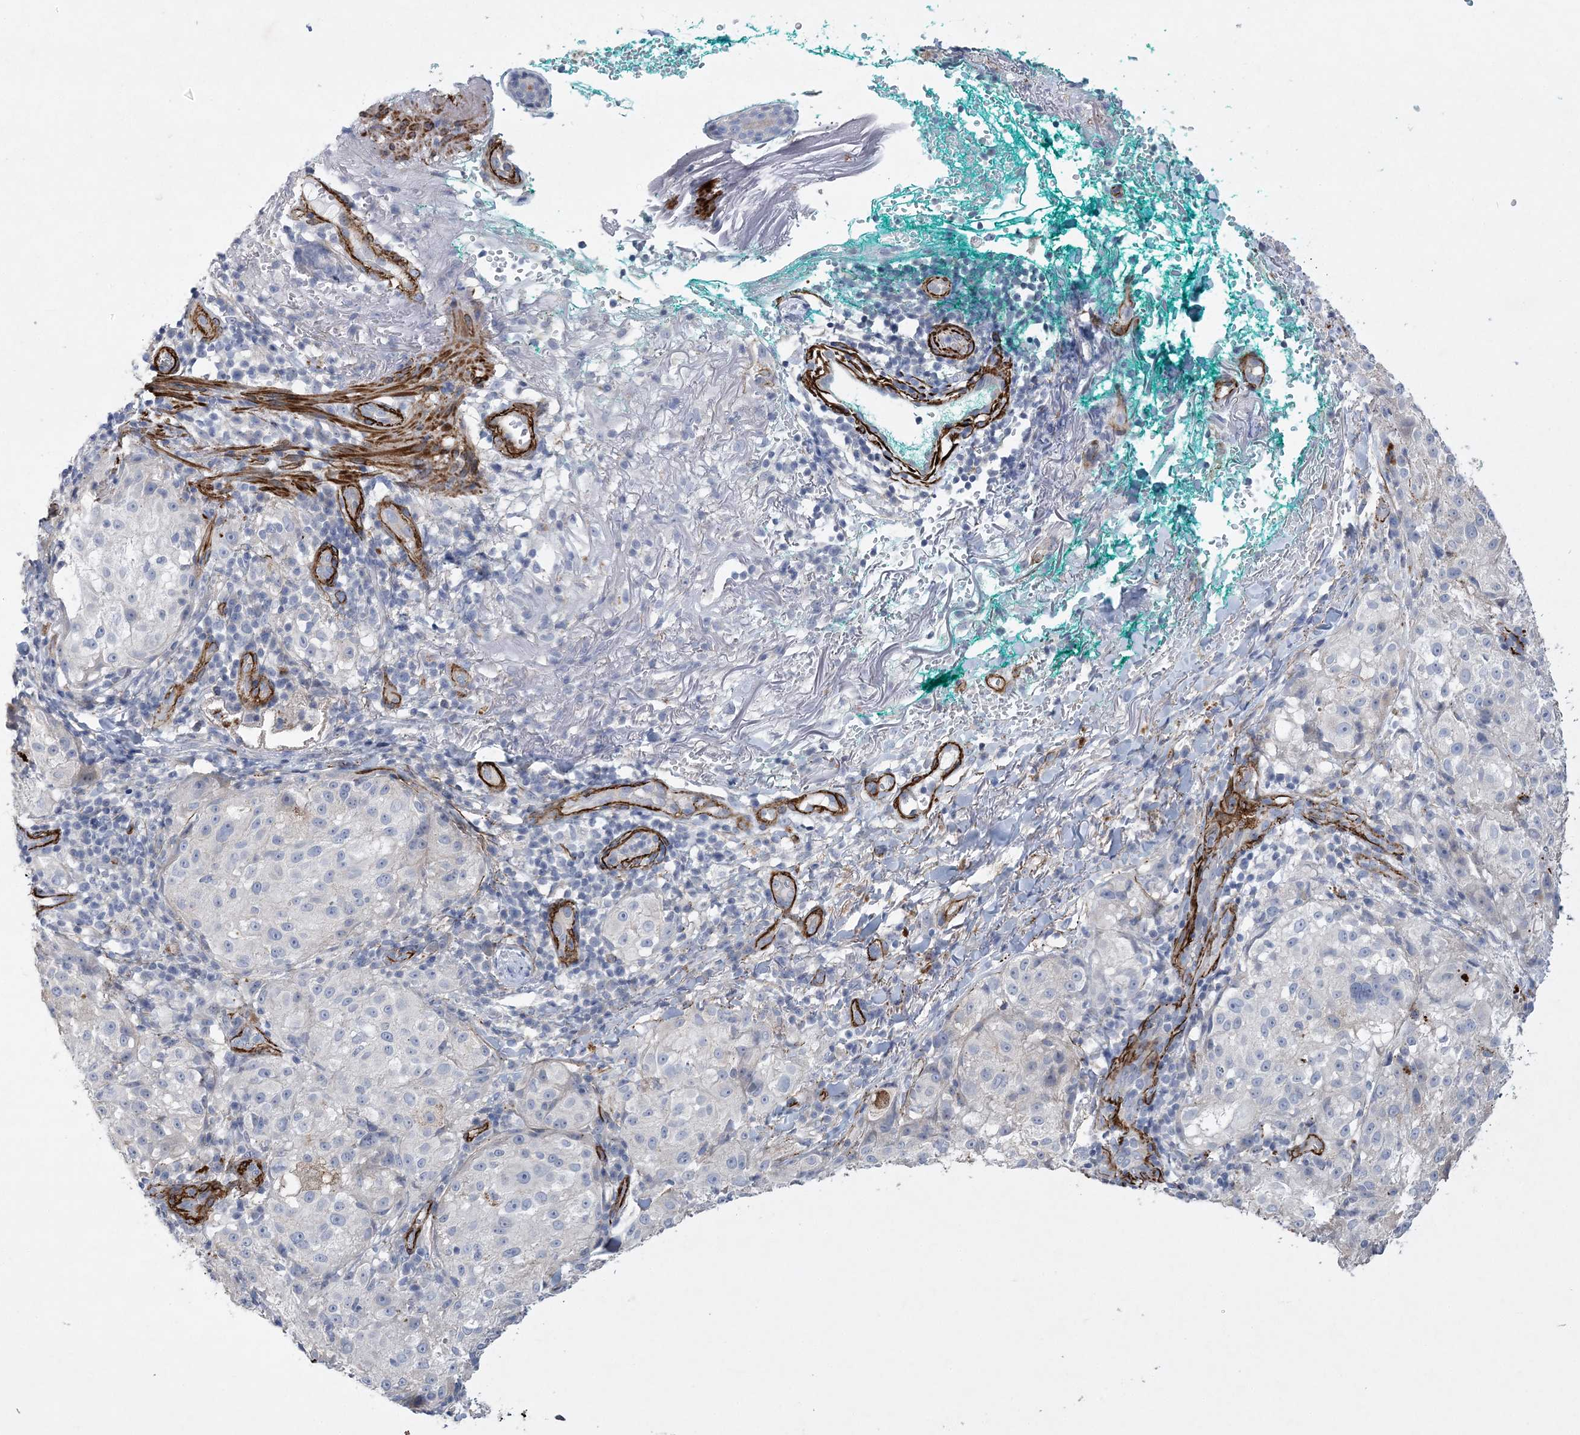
{"staining": {"intensity": "negative", "quantity": "none", "location": "none"}, "tissue": "melanoma", "cell_type": "Tumor cells", "image_type": "cancer", "snomed": [{"axis": "morphology", "description": "Necrosis, NOS"}, {"axis": "morphology", "description": "Malignant melanoma, NOS"}, {"axis": "topography", "description": "Skin"}], "caption": "Photomicrograph shows no protein expression in tumor cells of melanoma tissue. Nuclei are stained in blue.", "gene": "ARSJ", "patient": {"sex": "female", "age": 87}}